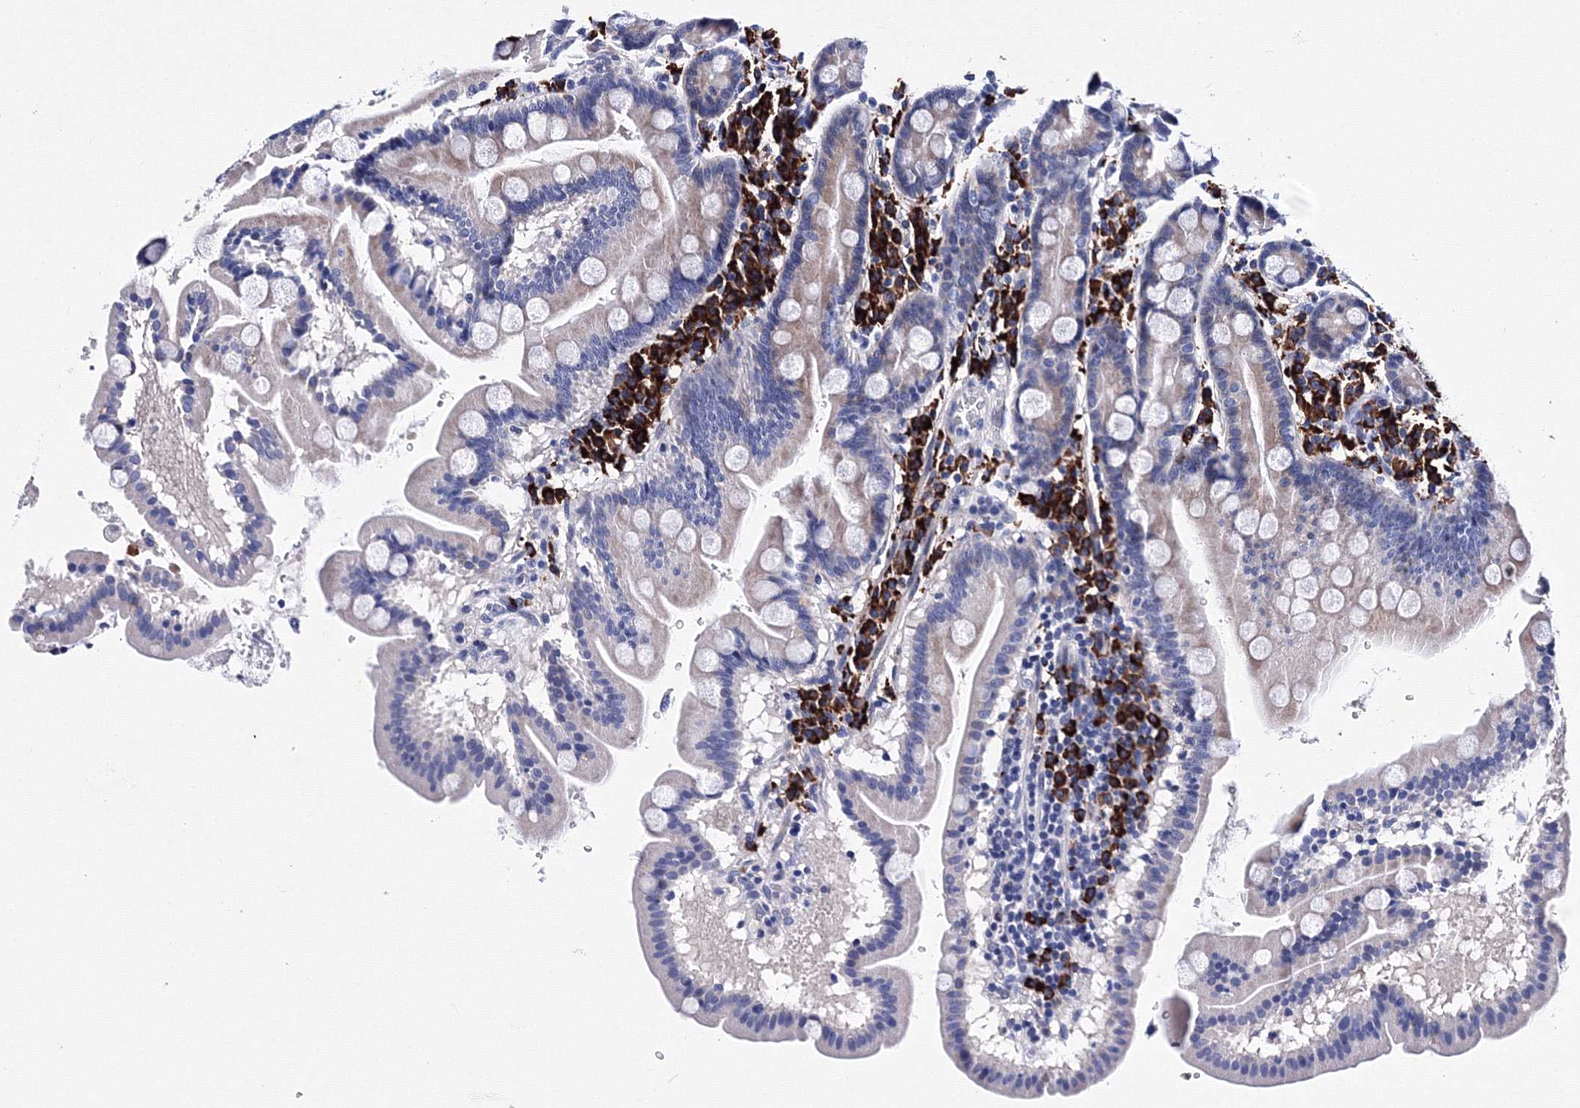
{"staining": {"intensity": "weak", "quantity": "<25%", "location": "cytoplasmic/membranous"}, "tissue": "duodenum", "cell_type": "Glandular cells", "image_type": "normal", "snomed": [{"axis": "morphology", "description": "Normal tissue, NOS"}, {"axis": "topography", "description": "Duodenum"}], "caption": "The IHC photomicrograph has no significant expression in glandular cells of duodenum. (DAB immunohistochemistry (IHC), high magnification).", "gene": "TRPM2", "patient": {"sex": "male", "age": 50}}